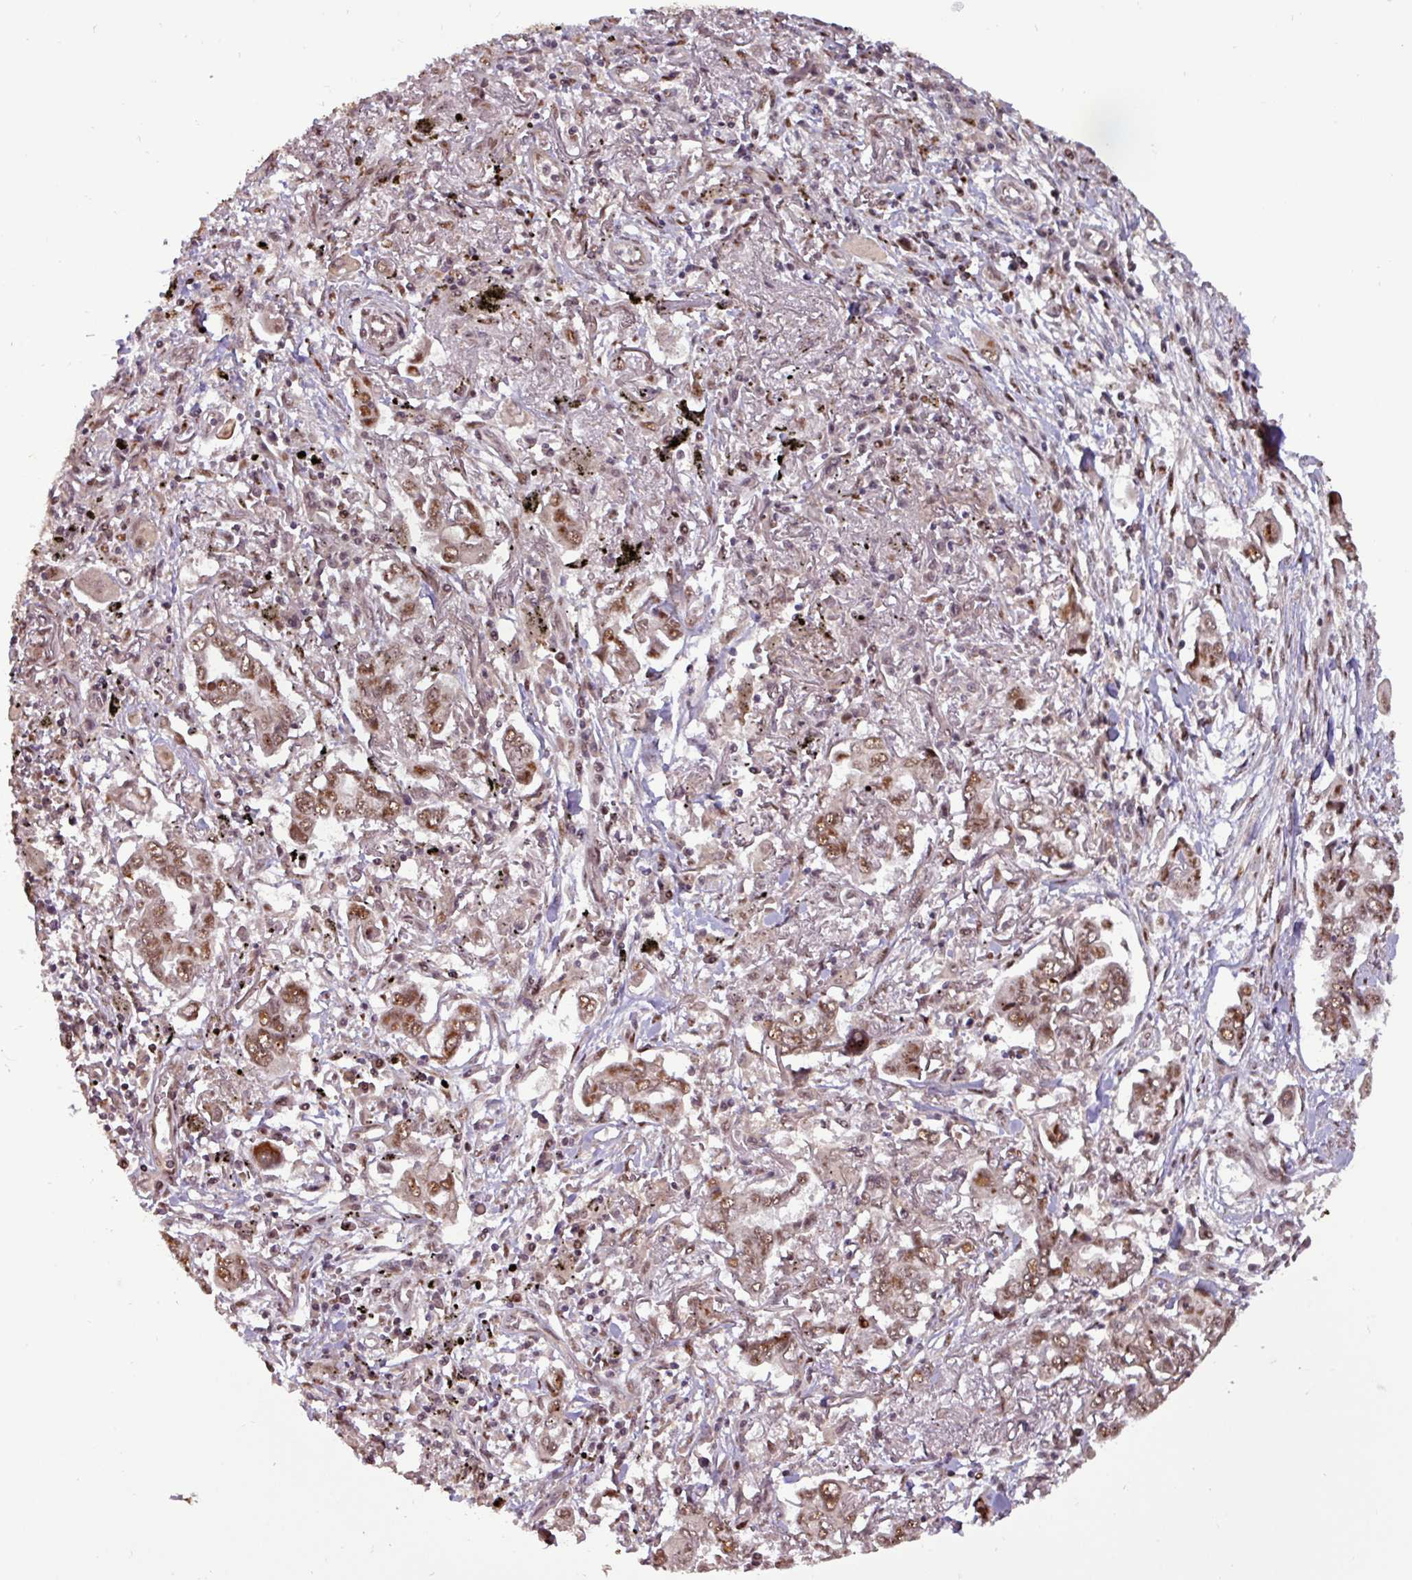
{"staining": {"intensity": "moderate", "quantity": ">75%", "location": "nuclear"}, "tissue": "lung cancer", "cell_type": "Tumor cells", "image_type": "cancer", "snomed": [{"axis": "morphology", "description": "Adenocarcinoma, NOS"}, {"axis": "topography", "description": "Lung"}], "caption": "This photomicrograph shows immunohistochemistry (IHC) staining of human lung cancer (adenocarcinoma), with medium moderate nuclear expression in approximately >75% of tumor cells.", "gene": "SLC22A24", "patient": {"sex": "male", "age": 76}}